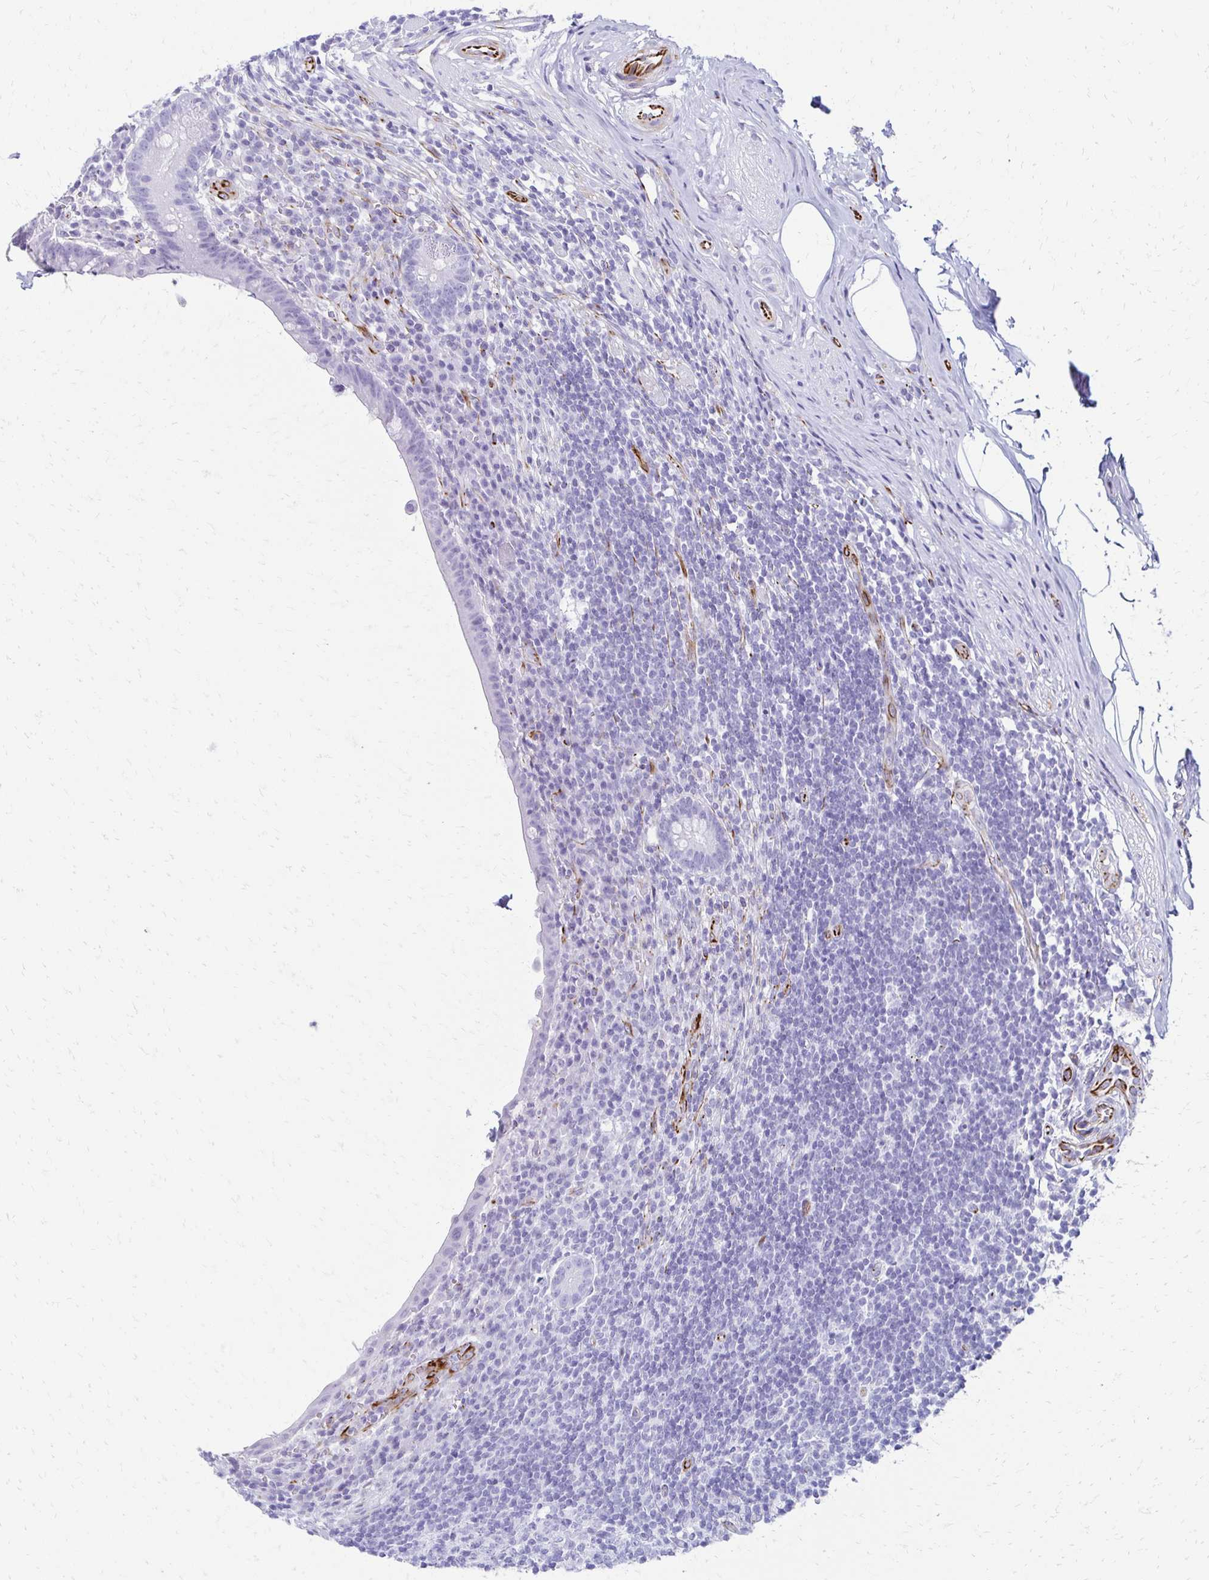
{"staining": {"intensity": "negative", "quantity": "none", "location": "none"}, "tissue": "appendix", "cell_type": "Glandular cells", "image_type": "normal", "snomed": [{"axis": "morphology", "description": "Normal tissue, NOS"}, {"axis": "topography", "description": "Appendix"}], "caption": "Histopathology image shows no significant protein staining in glandular cells of normal appendix. Brightfield microscopy of immunohistochemistry stained with DAB (3,3'-diaminobenzidine) (brown) and hematoxylin (blue), captured at high magnification.", "gene": "TMEM54", "patient": {"sex": "female", "age": 56}}